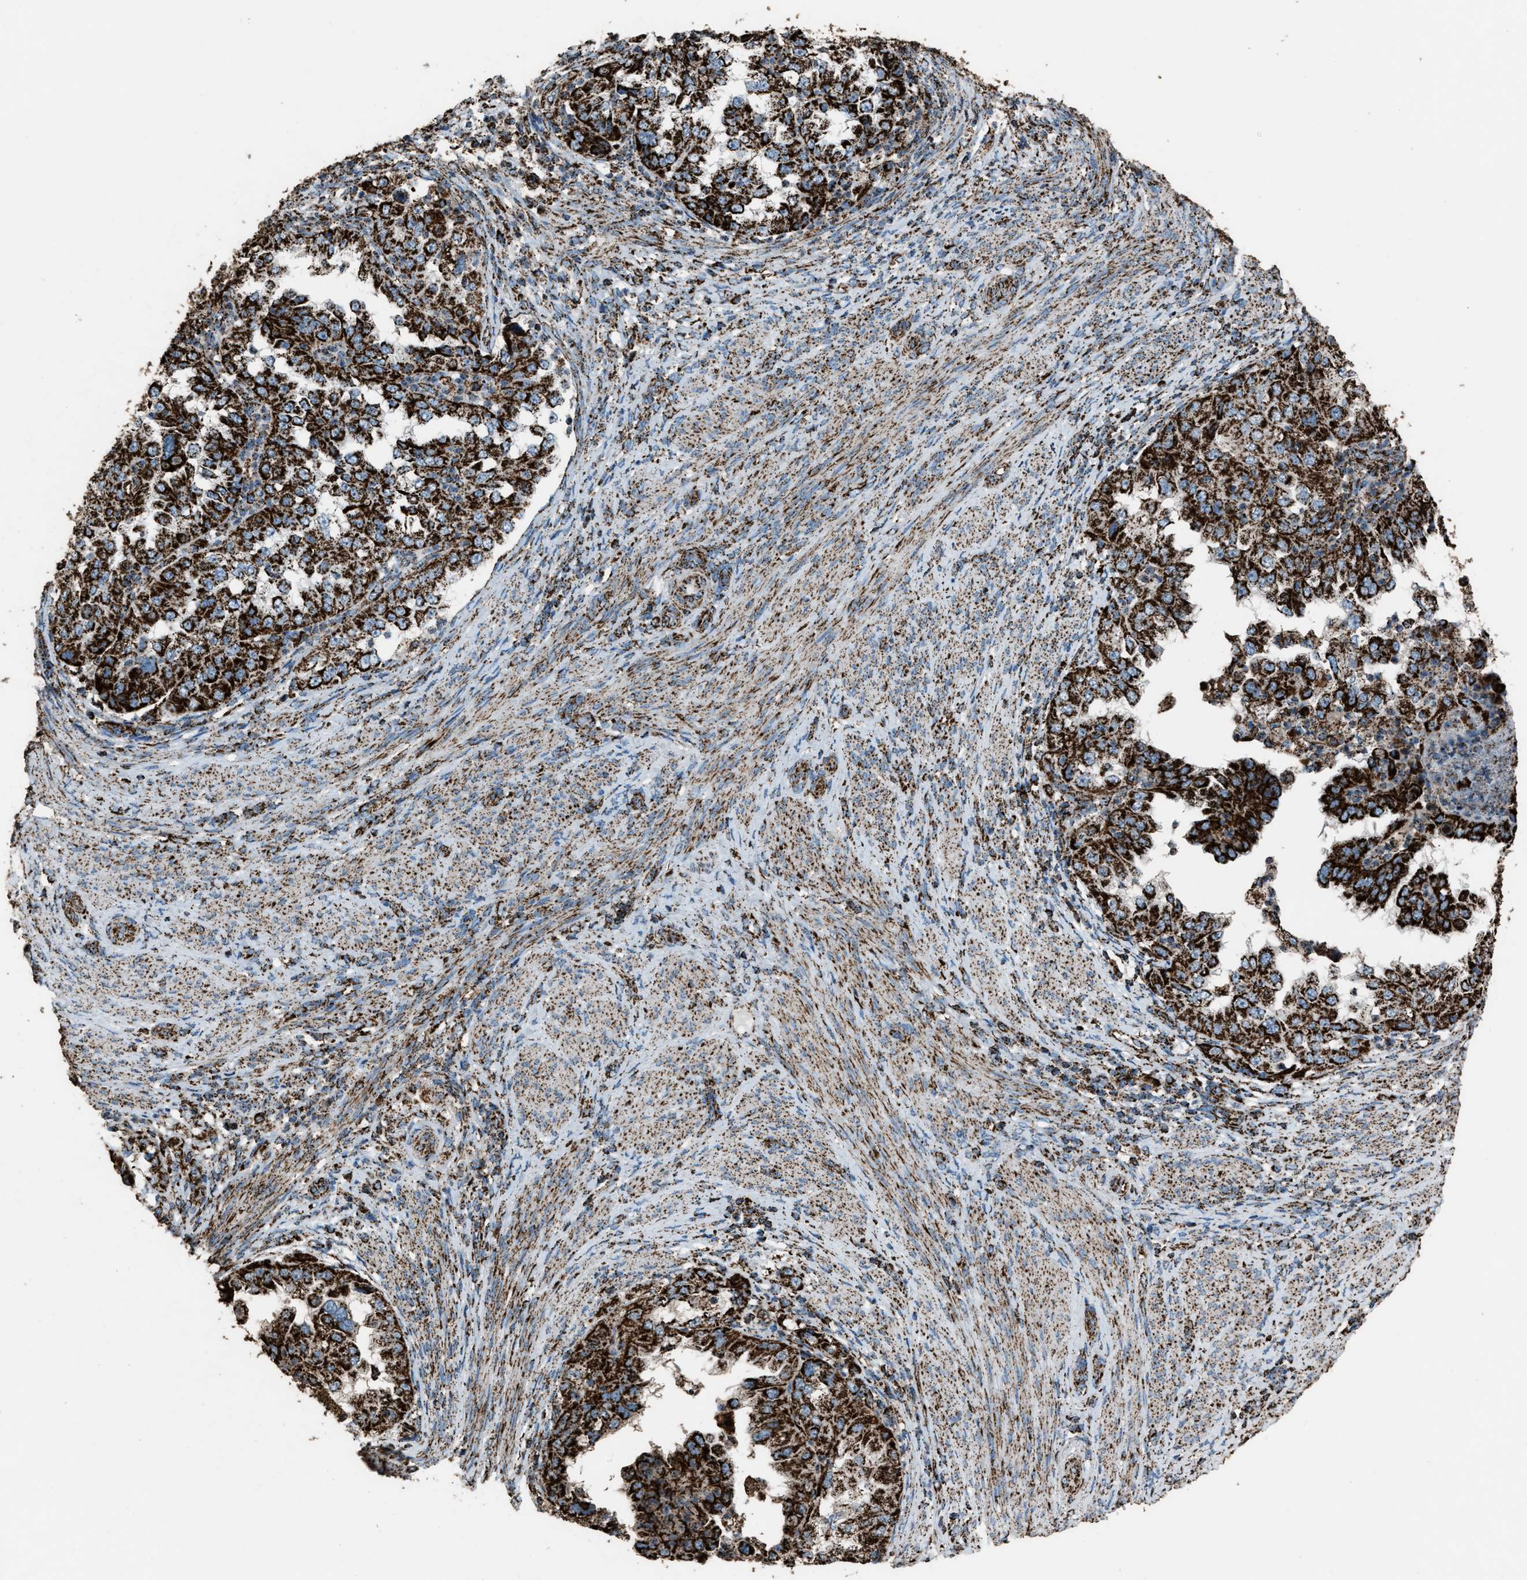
{"staining": {"intensity": "strong", "quantity": ">75%", "location": "cytoplasmic/membranous"}, "tissue": "endometrial cancer", "cell_type": "Tumor cells", "image_type": "cancer", "snomed": [{"axis": "morphology", "description": "Adenocarcinoma, NOS"}, {"axis": "topography", "description": "Endometrium"}], "caption": "Immunohistochemistry histopathology image of neoplastic tissue: human endometrial adenocarcinoma stained using immunohistochemistry shows high levels of strong protein expression localized specifically in the cytoplasmic/membranous of tumor cells, appearing as a cytoplasmic/membranous brown color.", "gene": "MDH2", "patient": {"sex": "female", "age": 85}}